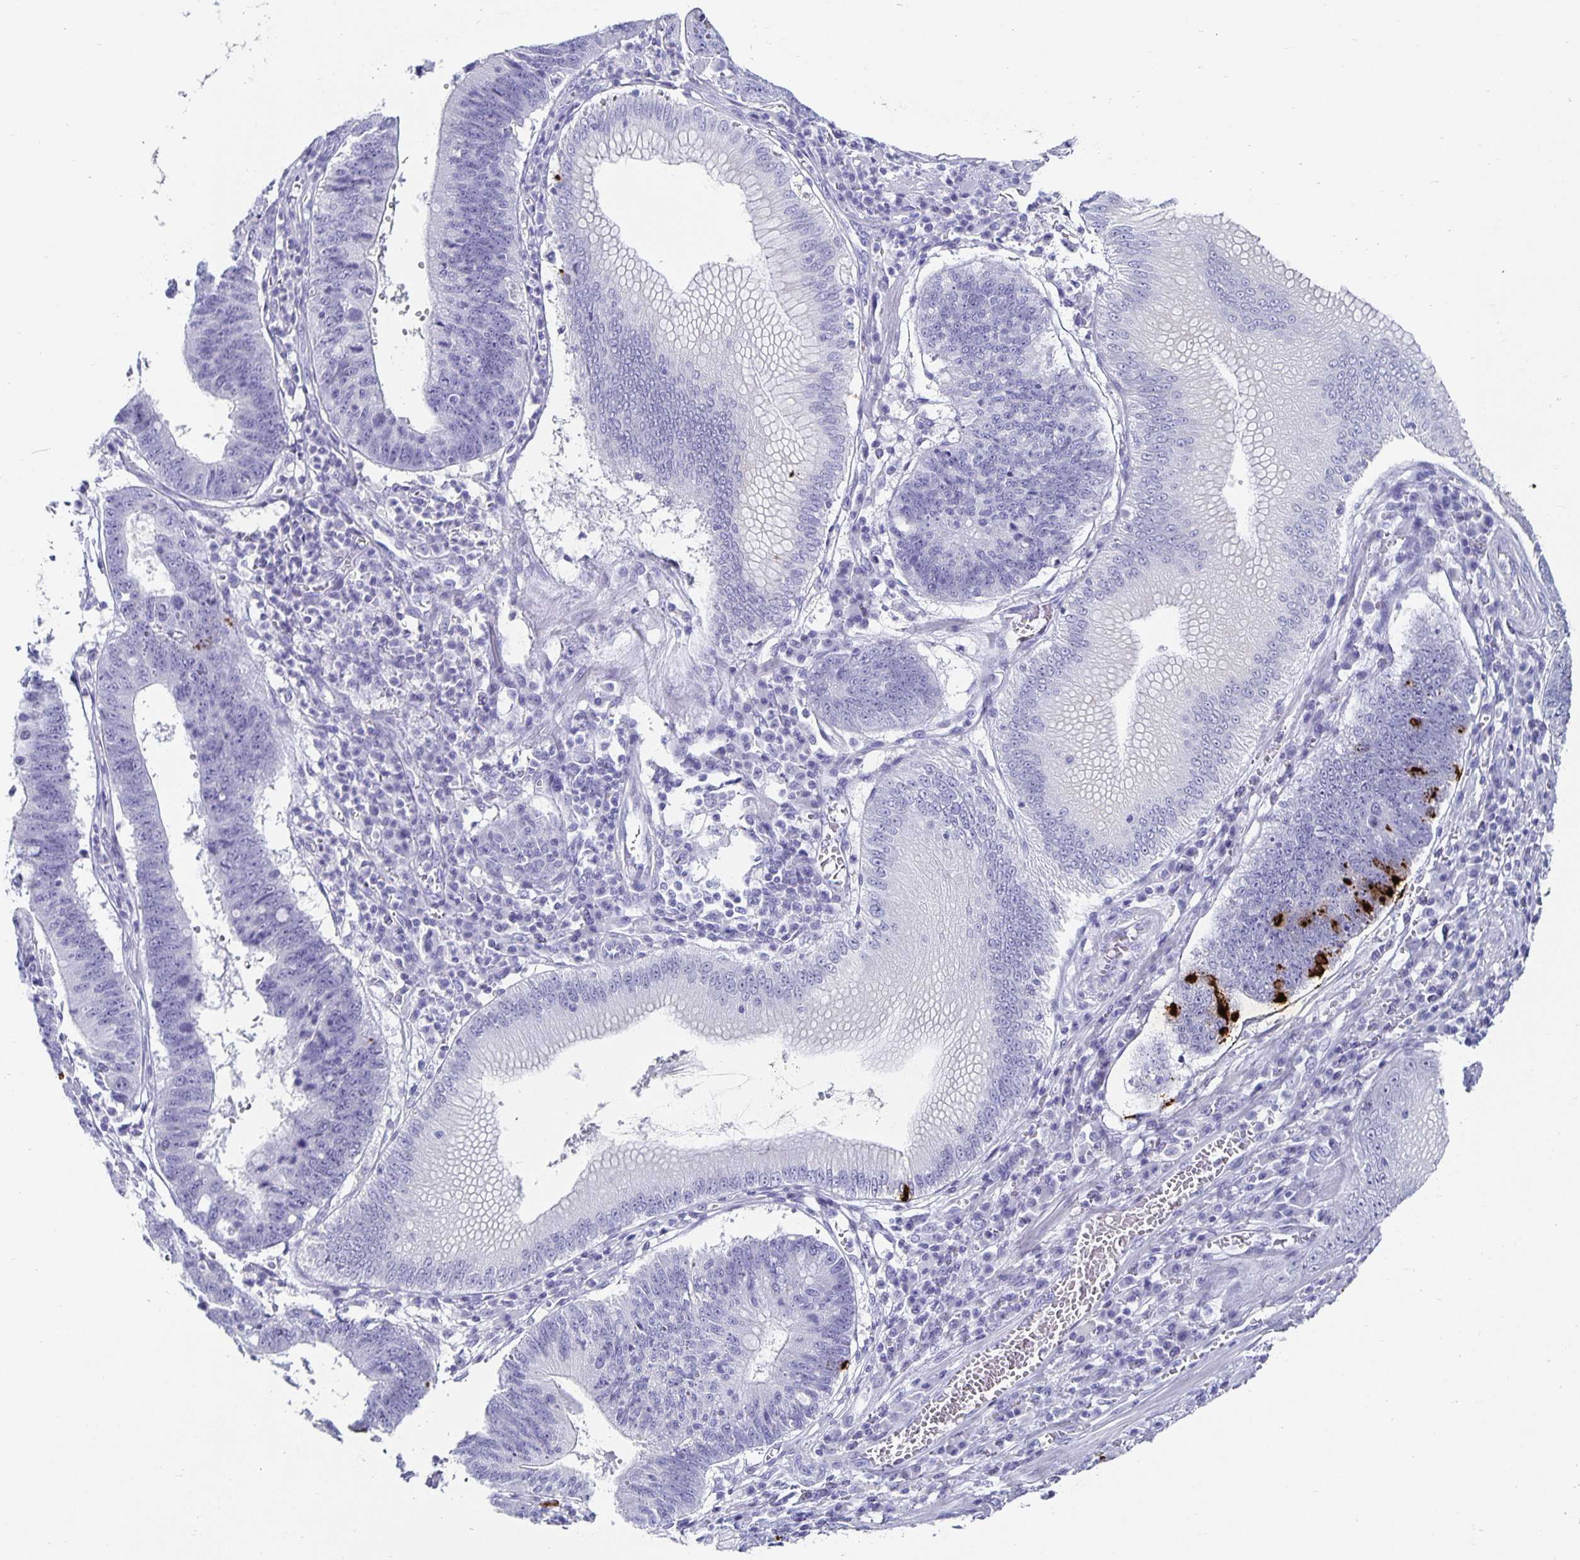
{"staining": {"intensity": "strong", "quantity": "<25%", "location": "cytoplasmic/membranous"}, "tissue": "stomach cancer", "cell_type": "Tumor cells", "image_type": "cancer", "snomed": [{"axis": "morphology", "description": "Adenocarcinoma, NOS"}, {"axis": "topography", "description": "Stomach"}], "caption": "This is an image of immunohistochemistry (IHC) staining of stomach cancer (adenocarcinoma), which shows strong staining in the cytoplasmic/membranous of tumor cells.", "gene": "CHGA", "patient": {"sex": "male", "age": 59}}